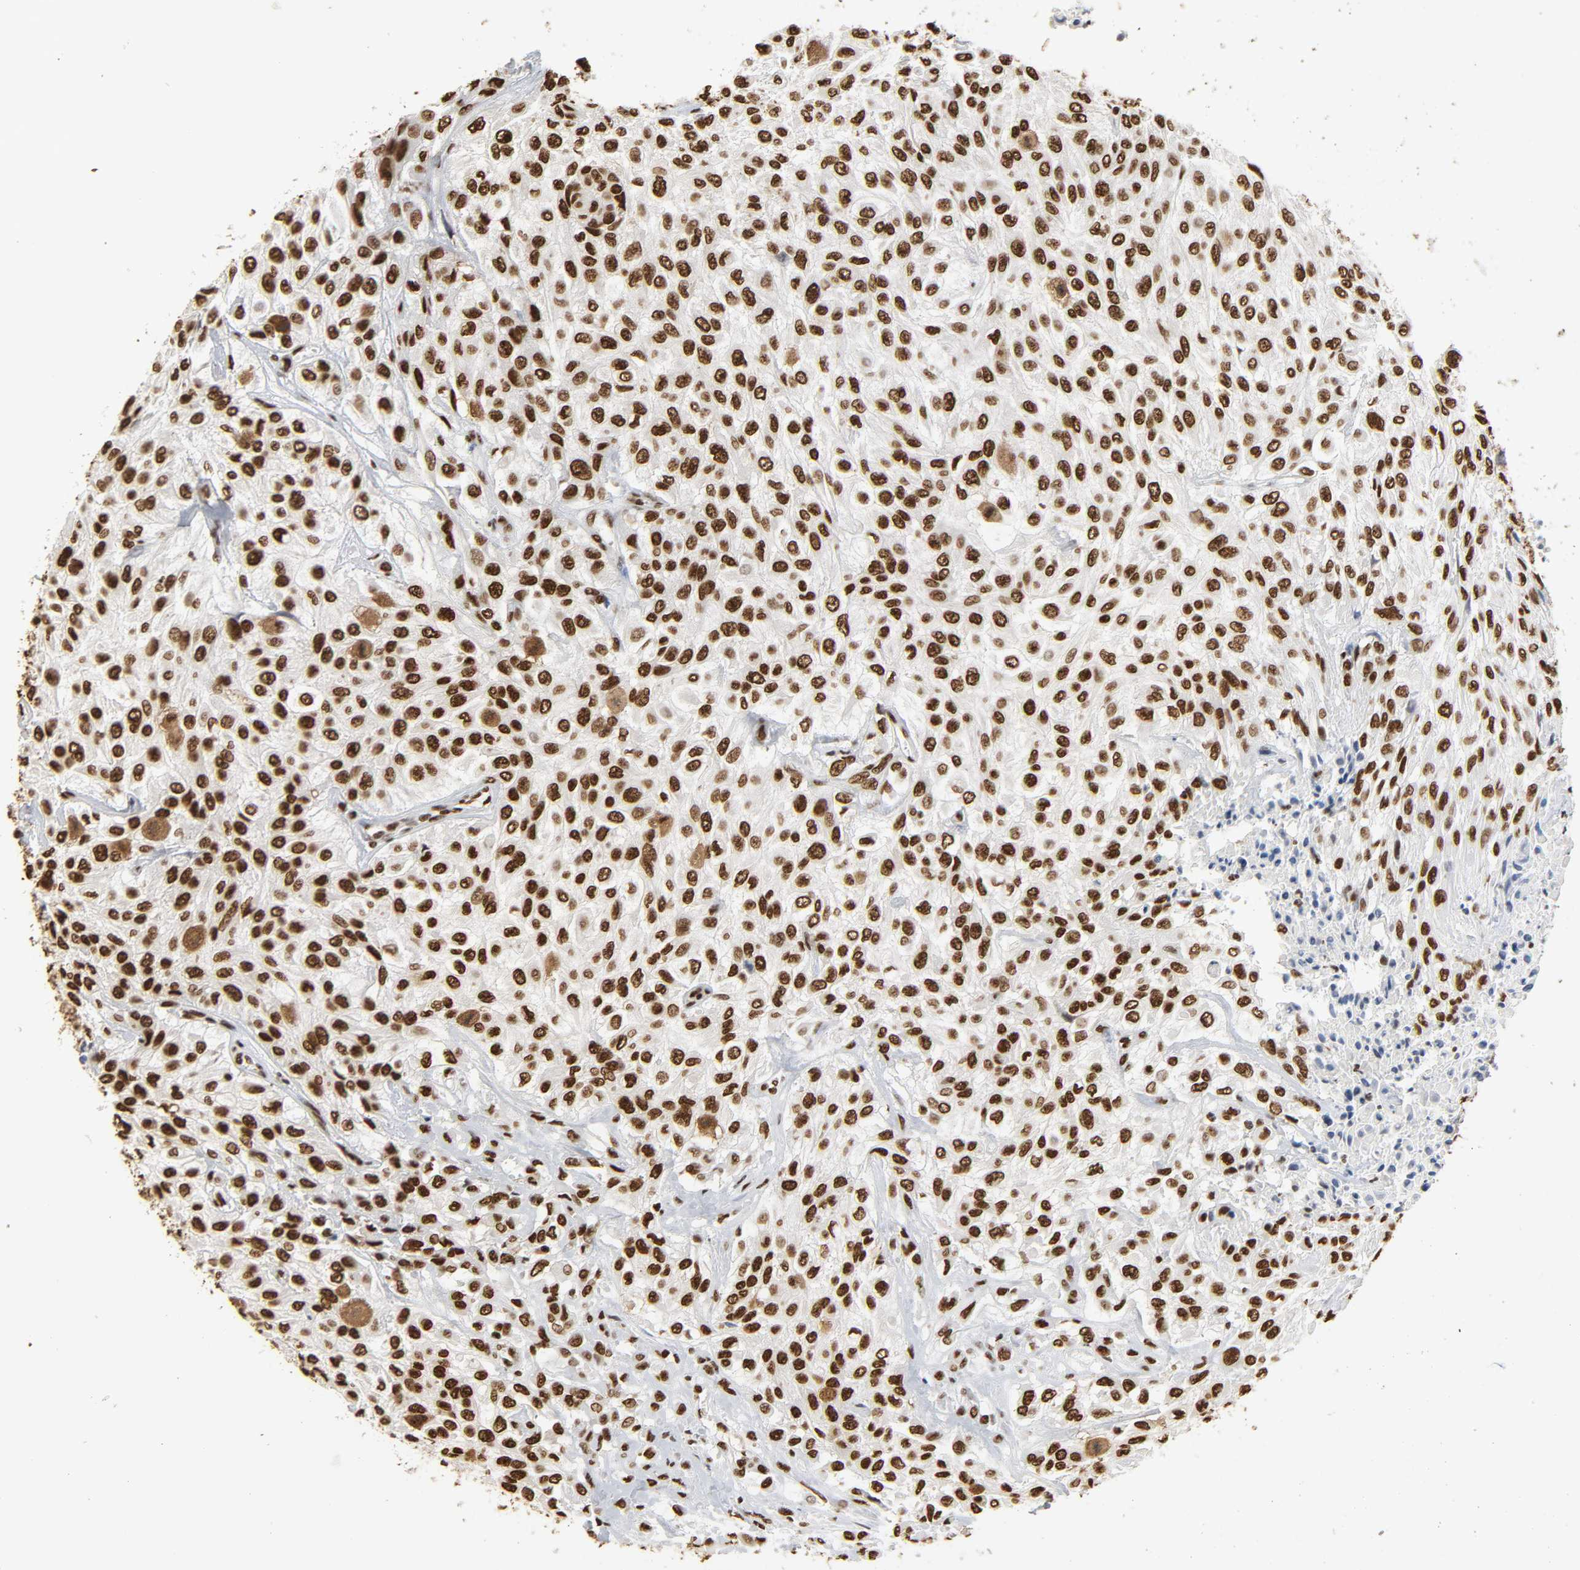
{"staining": {"intensity": "strong", "quantity": ">75%", "location": "nuclear"}, "tissue": "urothelial cancer", "cell_type": "Tumor cells", "image_type": "cancer", "snomed": [{"axis": "morphology", "description": "Urothelial carcinoma, High grade"}, {"axis": "topography", "description": "Urinary bladder"}], "caption": "IHC (DAB (3,3'-diaminobenzidine)) staining of human high-grade urothelial carcinoma exhibits strong nuclear protein positivity in approximately >75% of tumor cells.", "gene": "HNRNPC", "patient": {"sex": "male", "age": 57}}